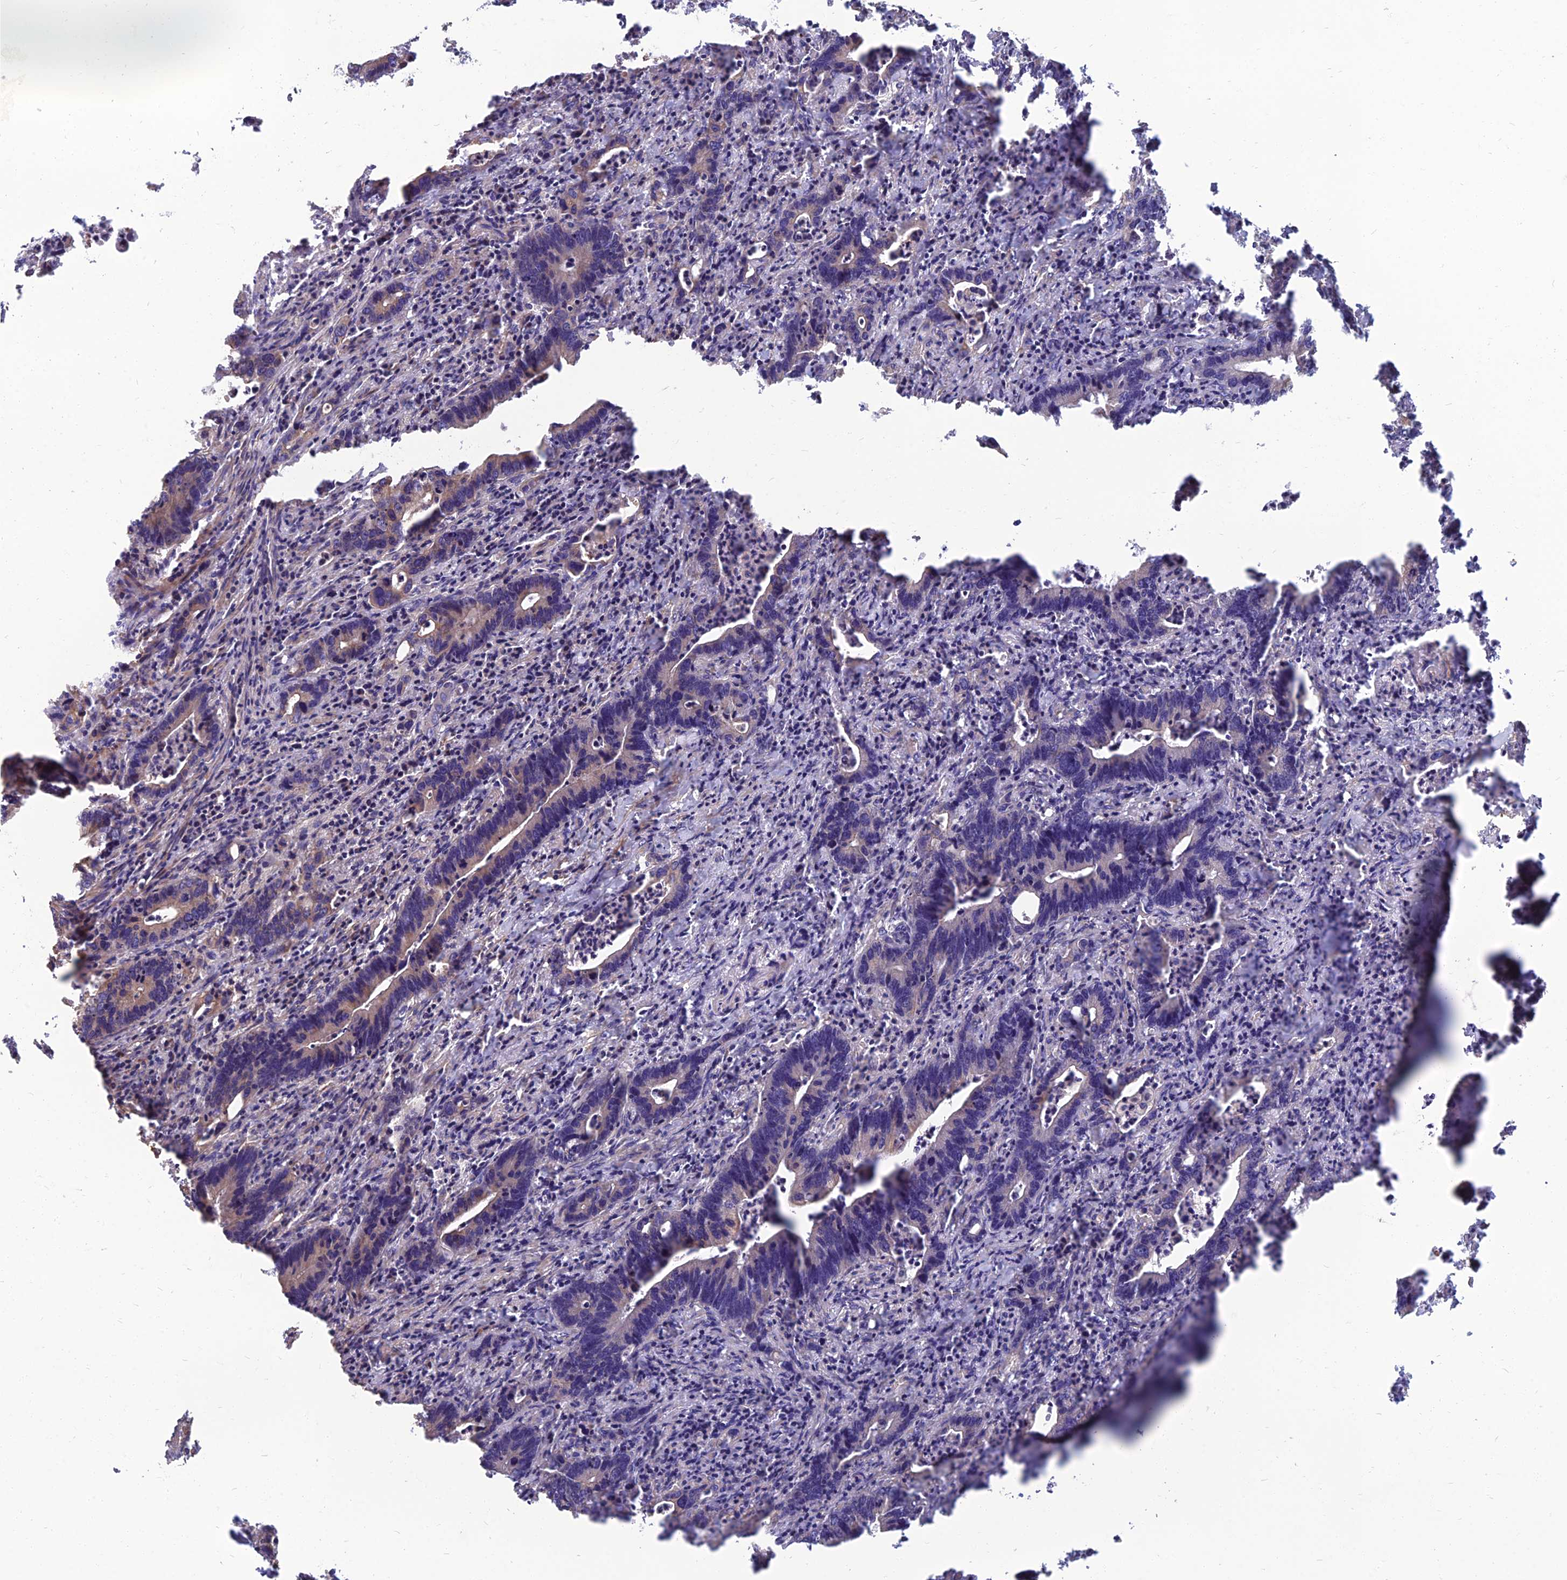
{"staining": {"intensity": "negative", "quantity": "none", "location": "none"}, "tissue": "colorectal cancer", "cell_type": "Tumor cells", "image_type": "cancer", "snomed": [{"axis": "morphology", "description": "Adenocarcinoma, NOS"}, {"axis": "topography", "description": "Colon"}], "caption": "This image is of colorectal adenocarcinoma stained with IHC to label a protein in brown with the nuclei are counter-stained blue. There is no staining in tumor cells. (Immunohistochemistry (ihc), brightfield microscopy, high magnification).", "gene": "WDR24", "patient": {"sex": "female", "age": 75}}